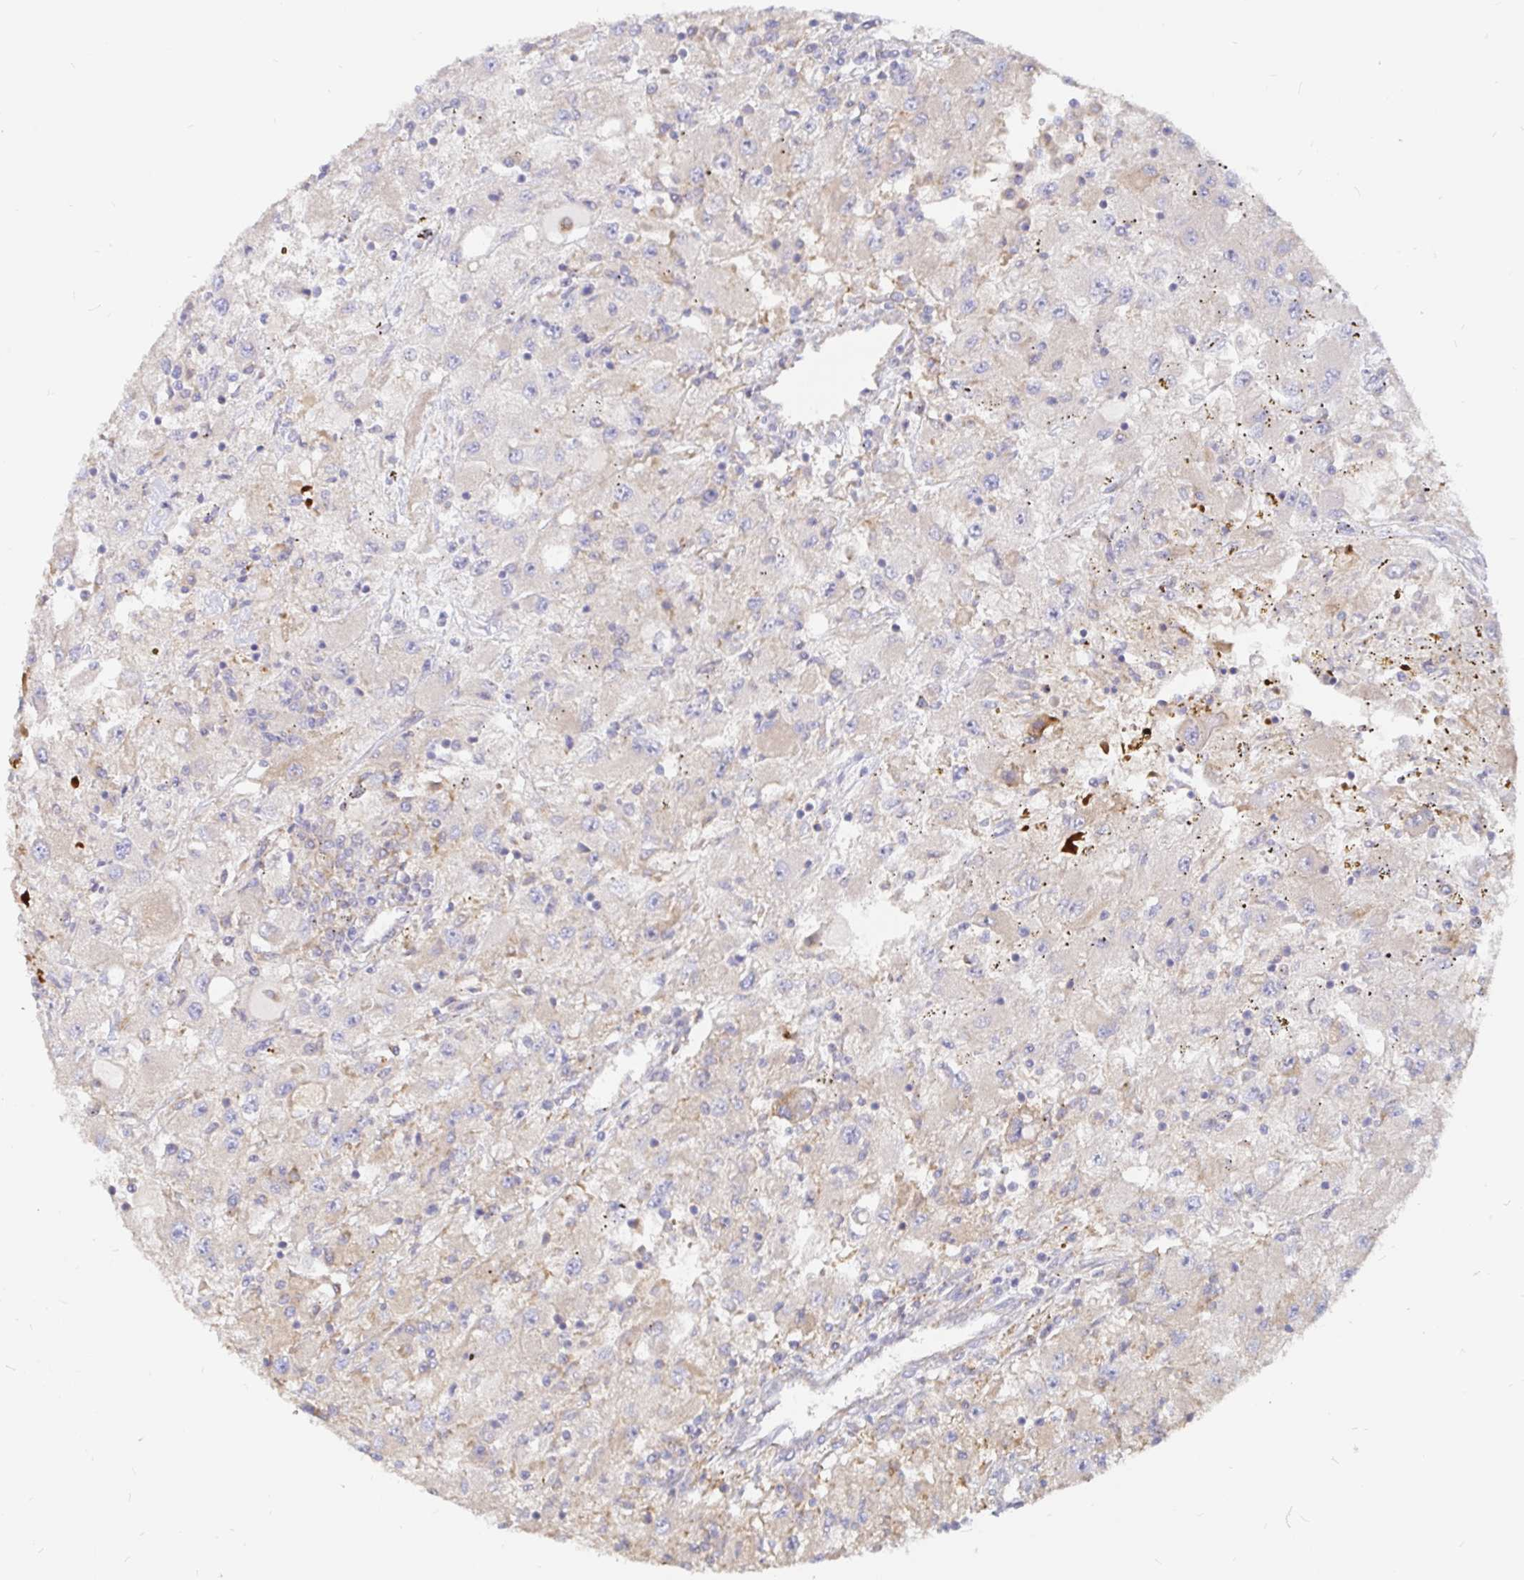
{"staining": {"intensity": "weak", "quantity": "<25%", "location": "cytoplasmic/membranous"}, "tissue": "renal cancer", "cell_type": "Tumor cells", "image_type": "cancer", "snomed": [{"axis": "morphology", "description": "Adenocarcinoma, NOS"}, {"axis": "topography", "description": "Kidney"}], "caption": "Renal cancer (adenocarcinoma) stained for a protein using IHC shows no staining tumor cells.", "gene": "KCTD19", "patient": {"sex": "female", "age": 67}}